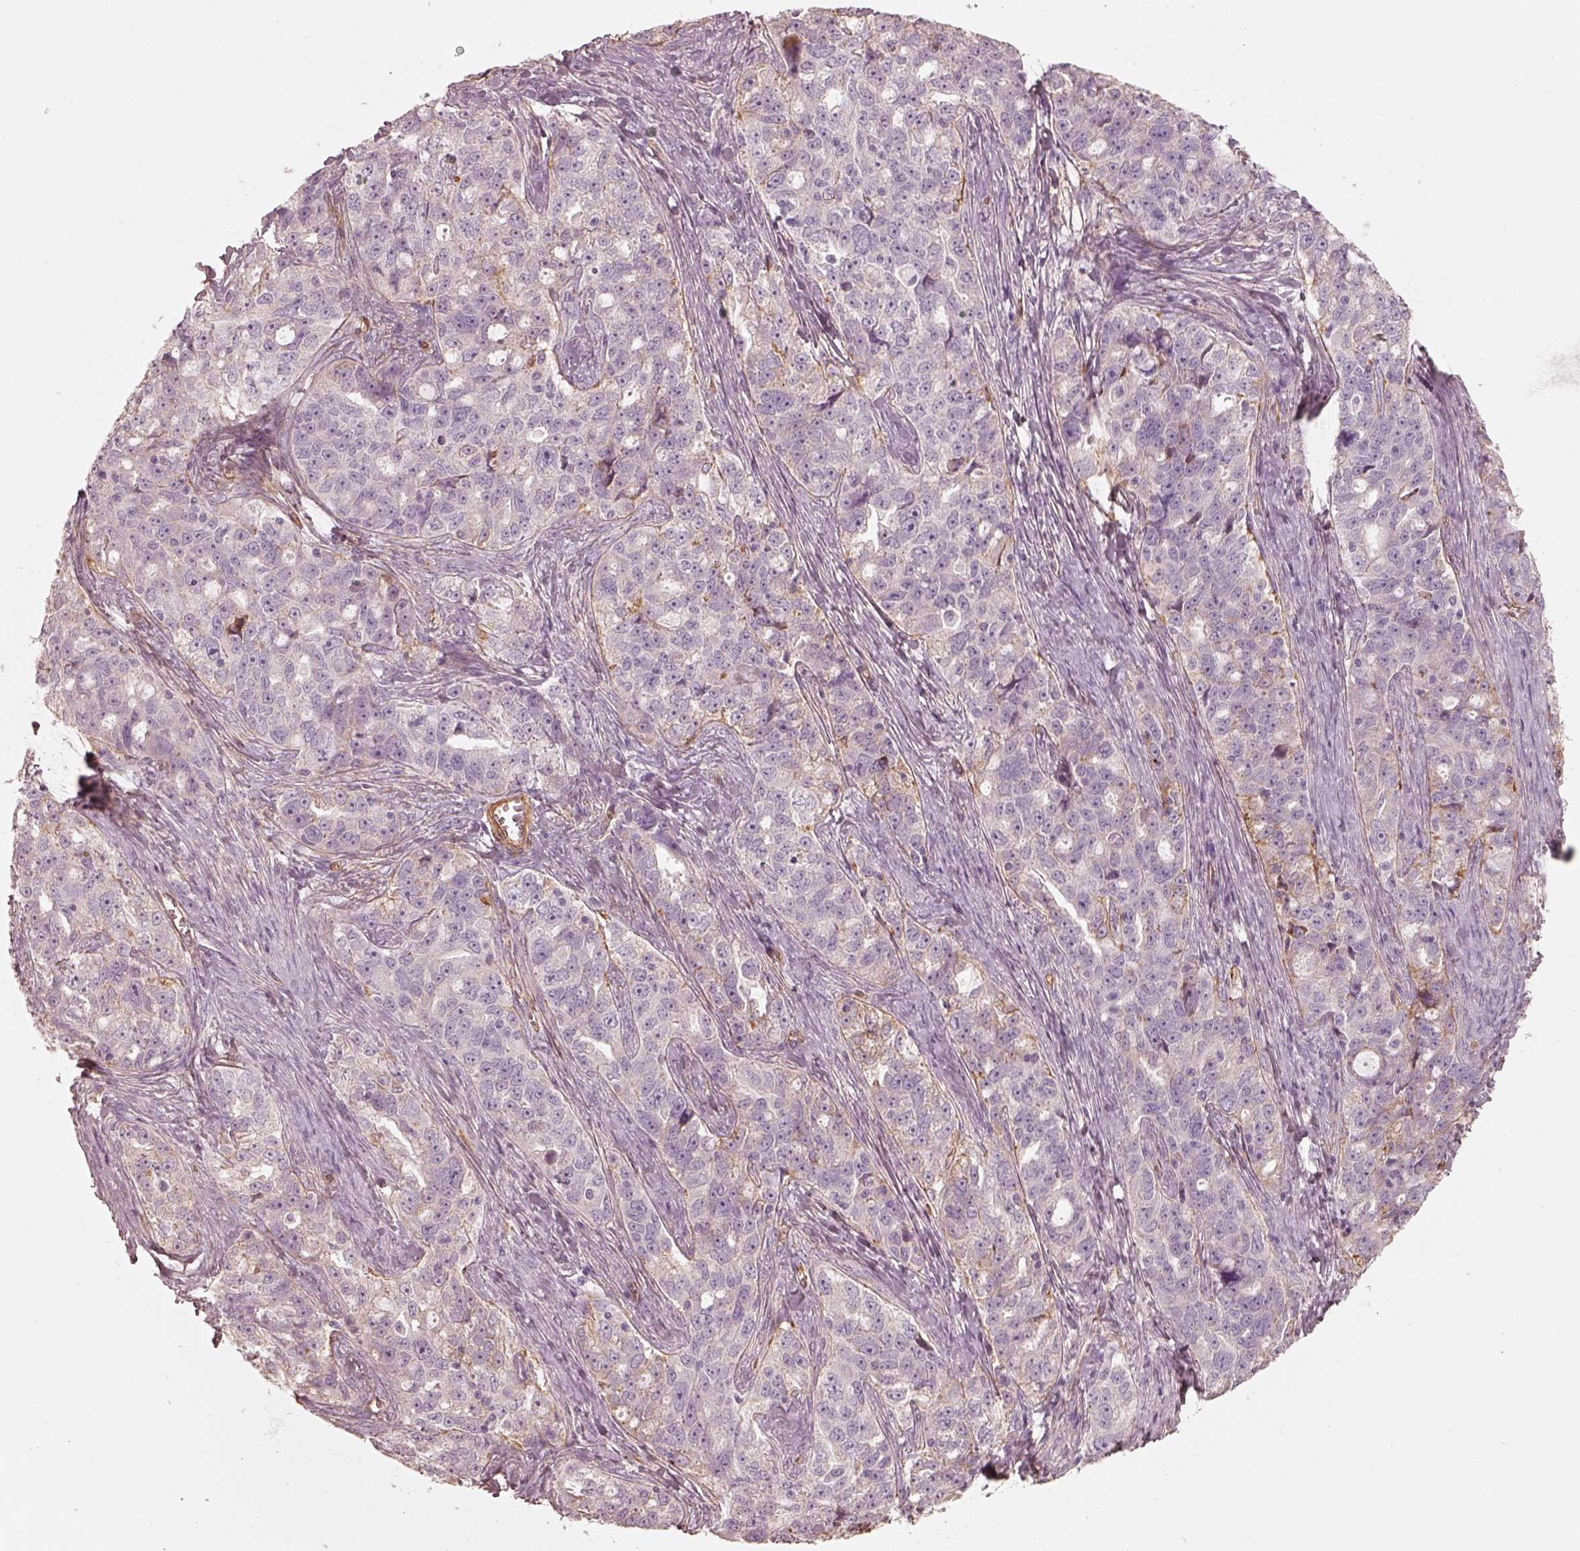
{"staining": {"intensity": "negative", "quantity": "none", "location": "none"}, "tissue": "ovarian cancer", "cell_type": "Tumor cells", "image_type": "cancer", "snomed": [{"axis": "morphology", "description": "Cystadenocarcinoma, serous, NOS"}, {"axis": "topography", "description": "Ovary"}], "caption": "IHC image of ovarian serous cystadenocarcinoma stained for a protein (brown), which shows no positivity in tumor cells.", "gene": "CRYM", "patient": {"sex": "female", "age": 51}}